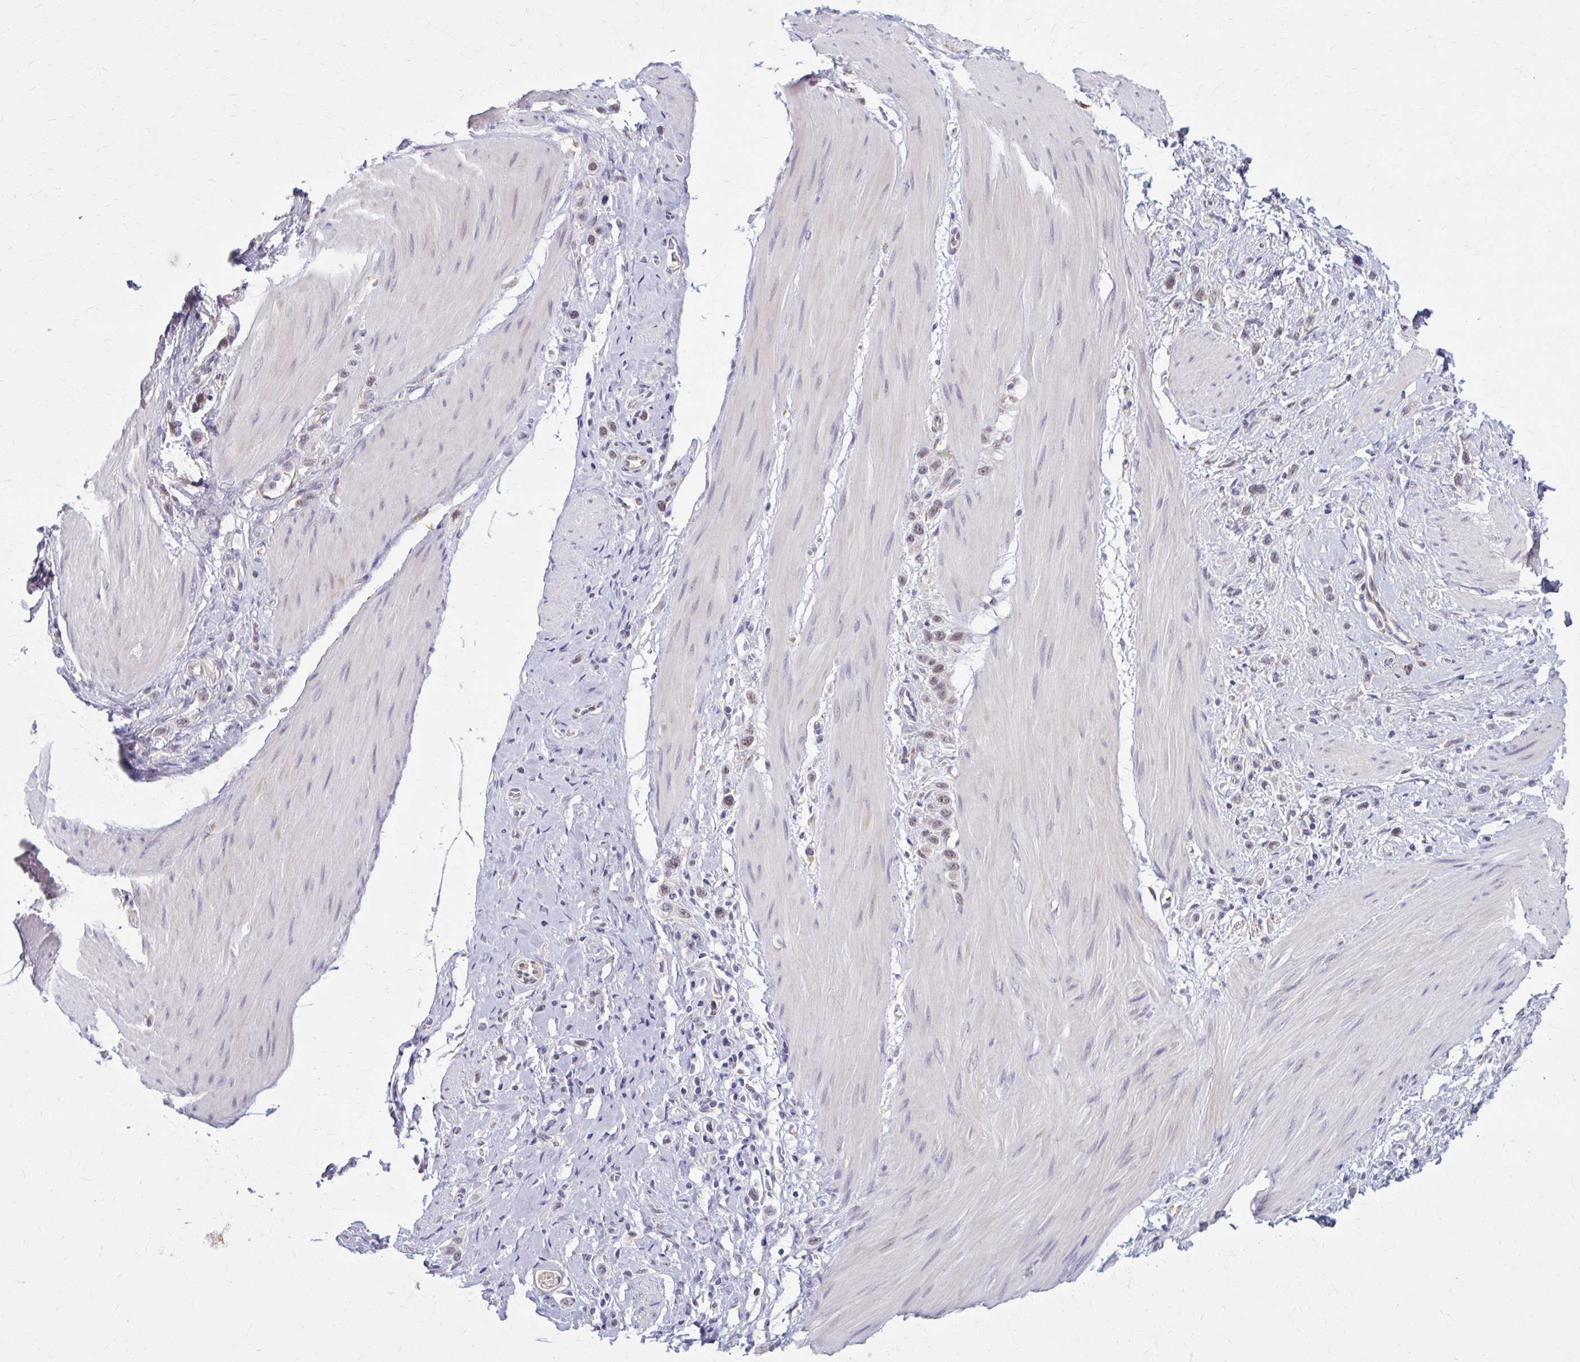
{"staining": {"intensity": "weak", "quantity": "<25%", "location": "nuclear"}, "tissue": "stomach cancer", "cell_type": "Tumor cells", "image_type": "cancer", "snomed": [{"axis": "morphology", "description": "Adenocarcinoma, NOS"}, {"axis": "topography", "description": "Stomach"}], "caption": "Tumor cells are negative for brown protein staining in adenocarcinoma (stomach). The staining is performed using DAB brown chromogen with nuclei counter-stained in using hematoxylin.", "gene": "NUMBL", "patient": {"sex": "female", "age": 65}}